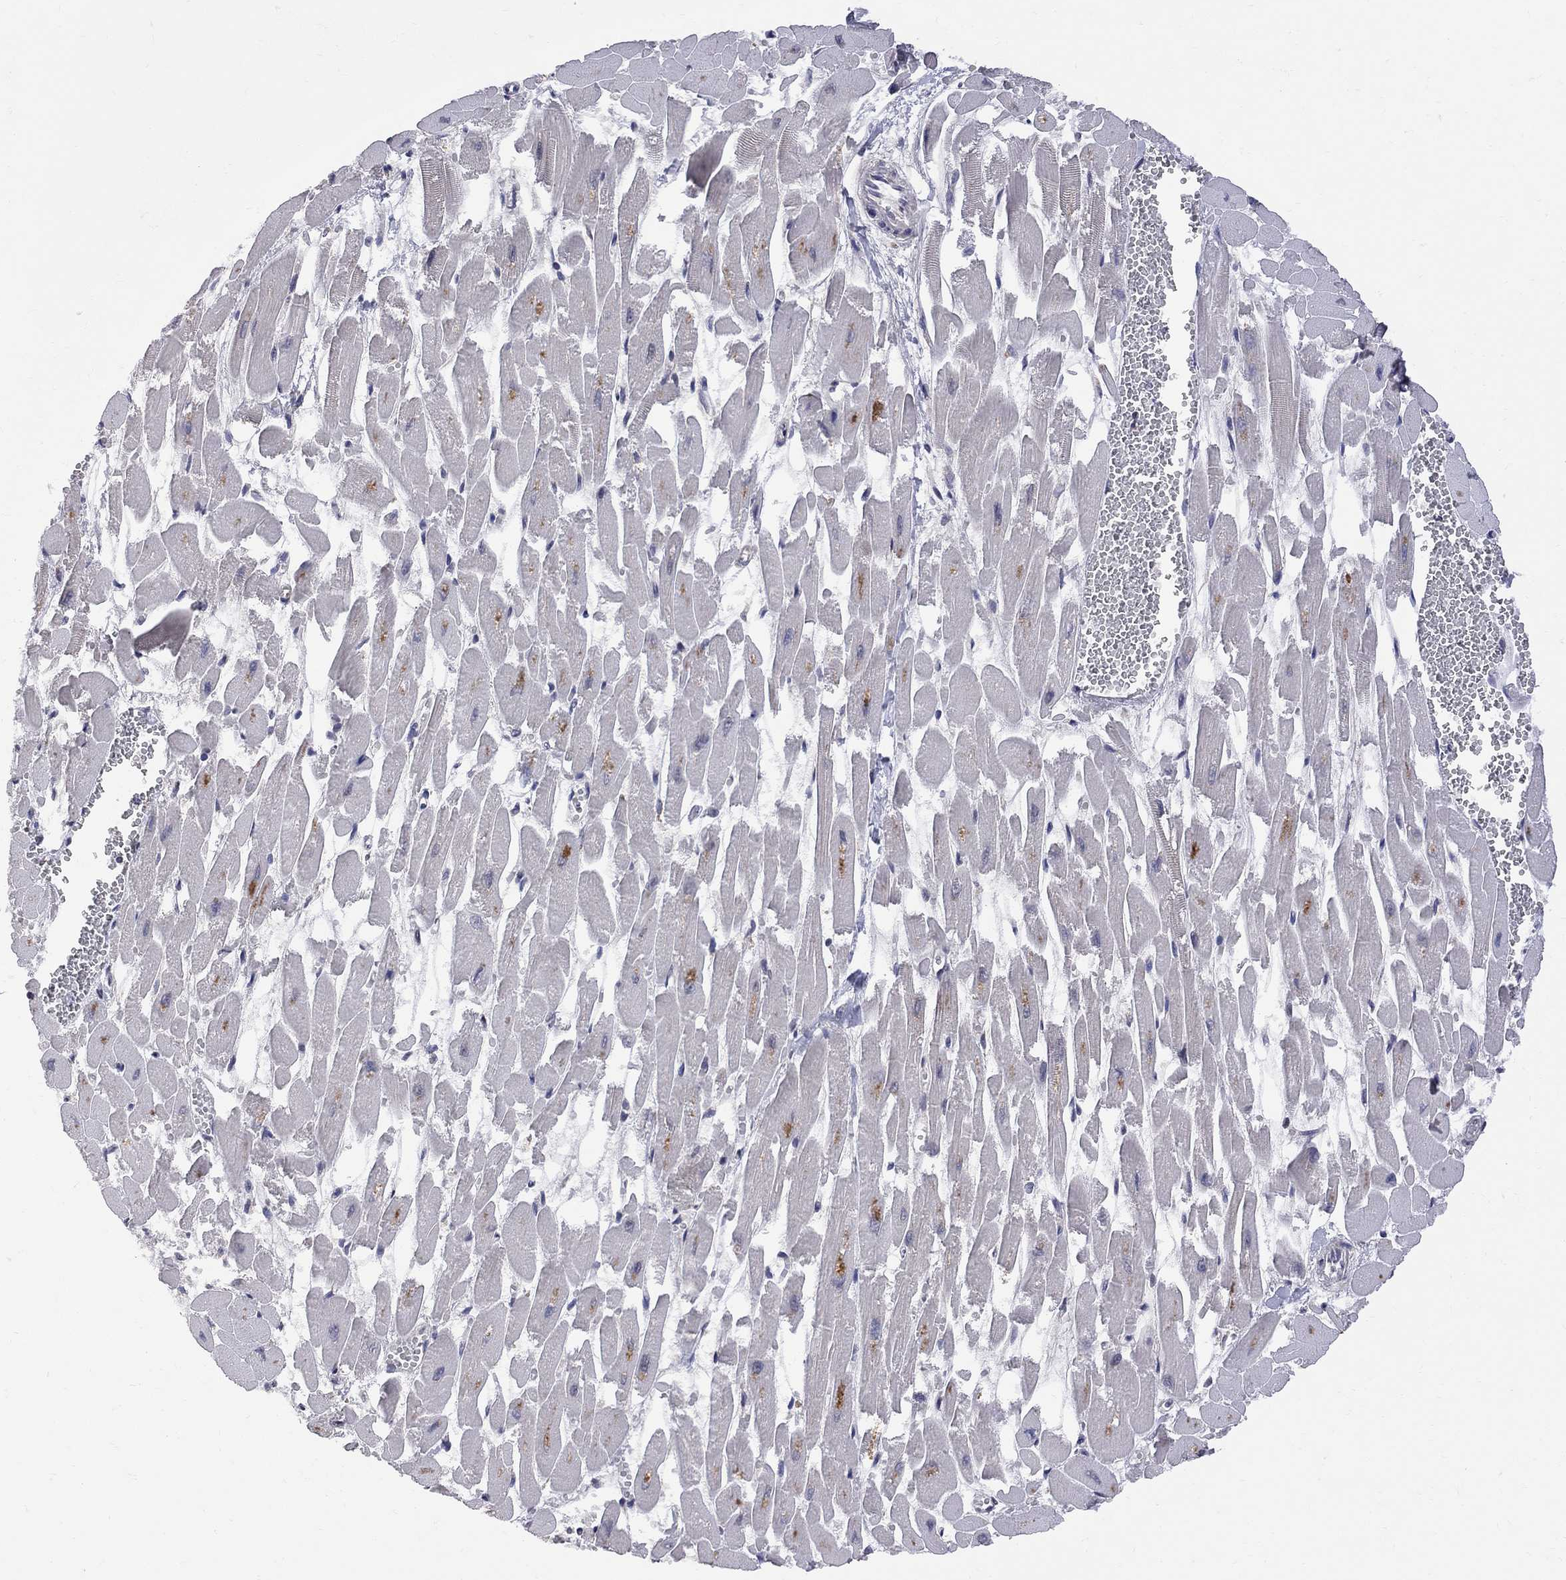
{"staining": {"intensity": "negative", "quantity": "none", "location": "none"}, "tissue": "heart muscle", "cell_type": "Cardiomyocytes", "image_type": "normal", "snomed": [{"axis": "morphology", "description": "Normal tissue, NOS"}, {"axis": "topography", "description": "Heart"}], "caption": "Immunohistochemical staining of benign heart muscle reveals no significant expression in cardiomyocytes. (DAB (3,3'-diaminobenzidine) IHC visualized using brightfield microscopy, high magnification).", "gene": "CNOT11", "patient": {"sex": "female", "age": 52}}